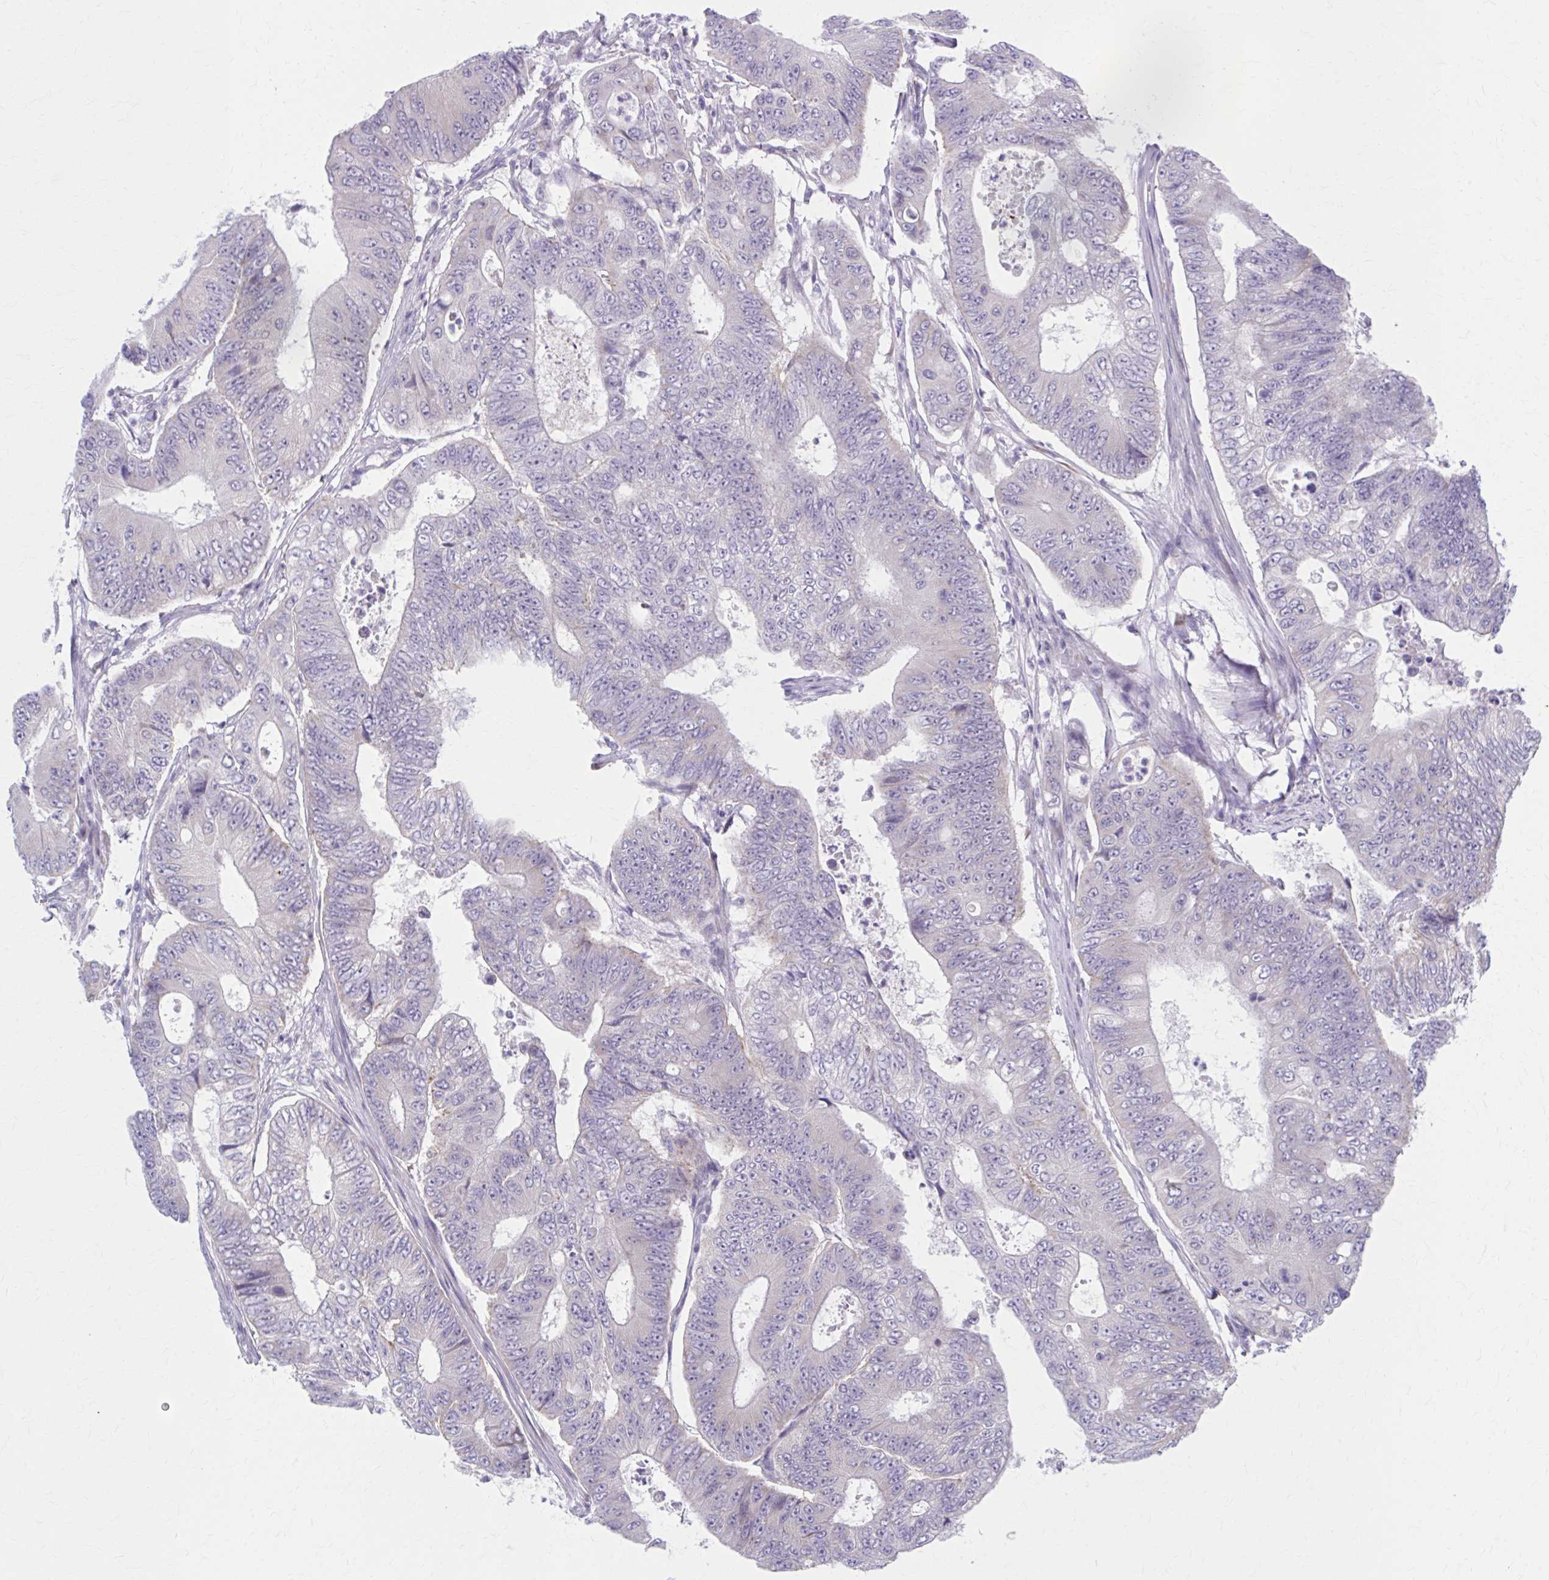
{"staining": {"intensity": "negative", "quantity": "none", "location": "none"}, "tissue": "colorectal cancer", "cell_type": "Tumor cells", "image_type": "cancer", "snomed": [{"axis": "morphology", "description": "Adenocarcinoma, NOS"}, {"axis": "topography", "description": "Colon"}], "caption": "Immunohistochemistry (IHC) of colorectal cancer exhibits no staining in tumor cells. (Brightfield microscopy of DAB IHC at high magnification).", "gene": "CCDC105", "patient": {"sex": "female", "age": 48}}